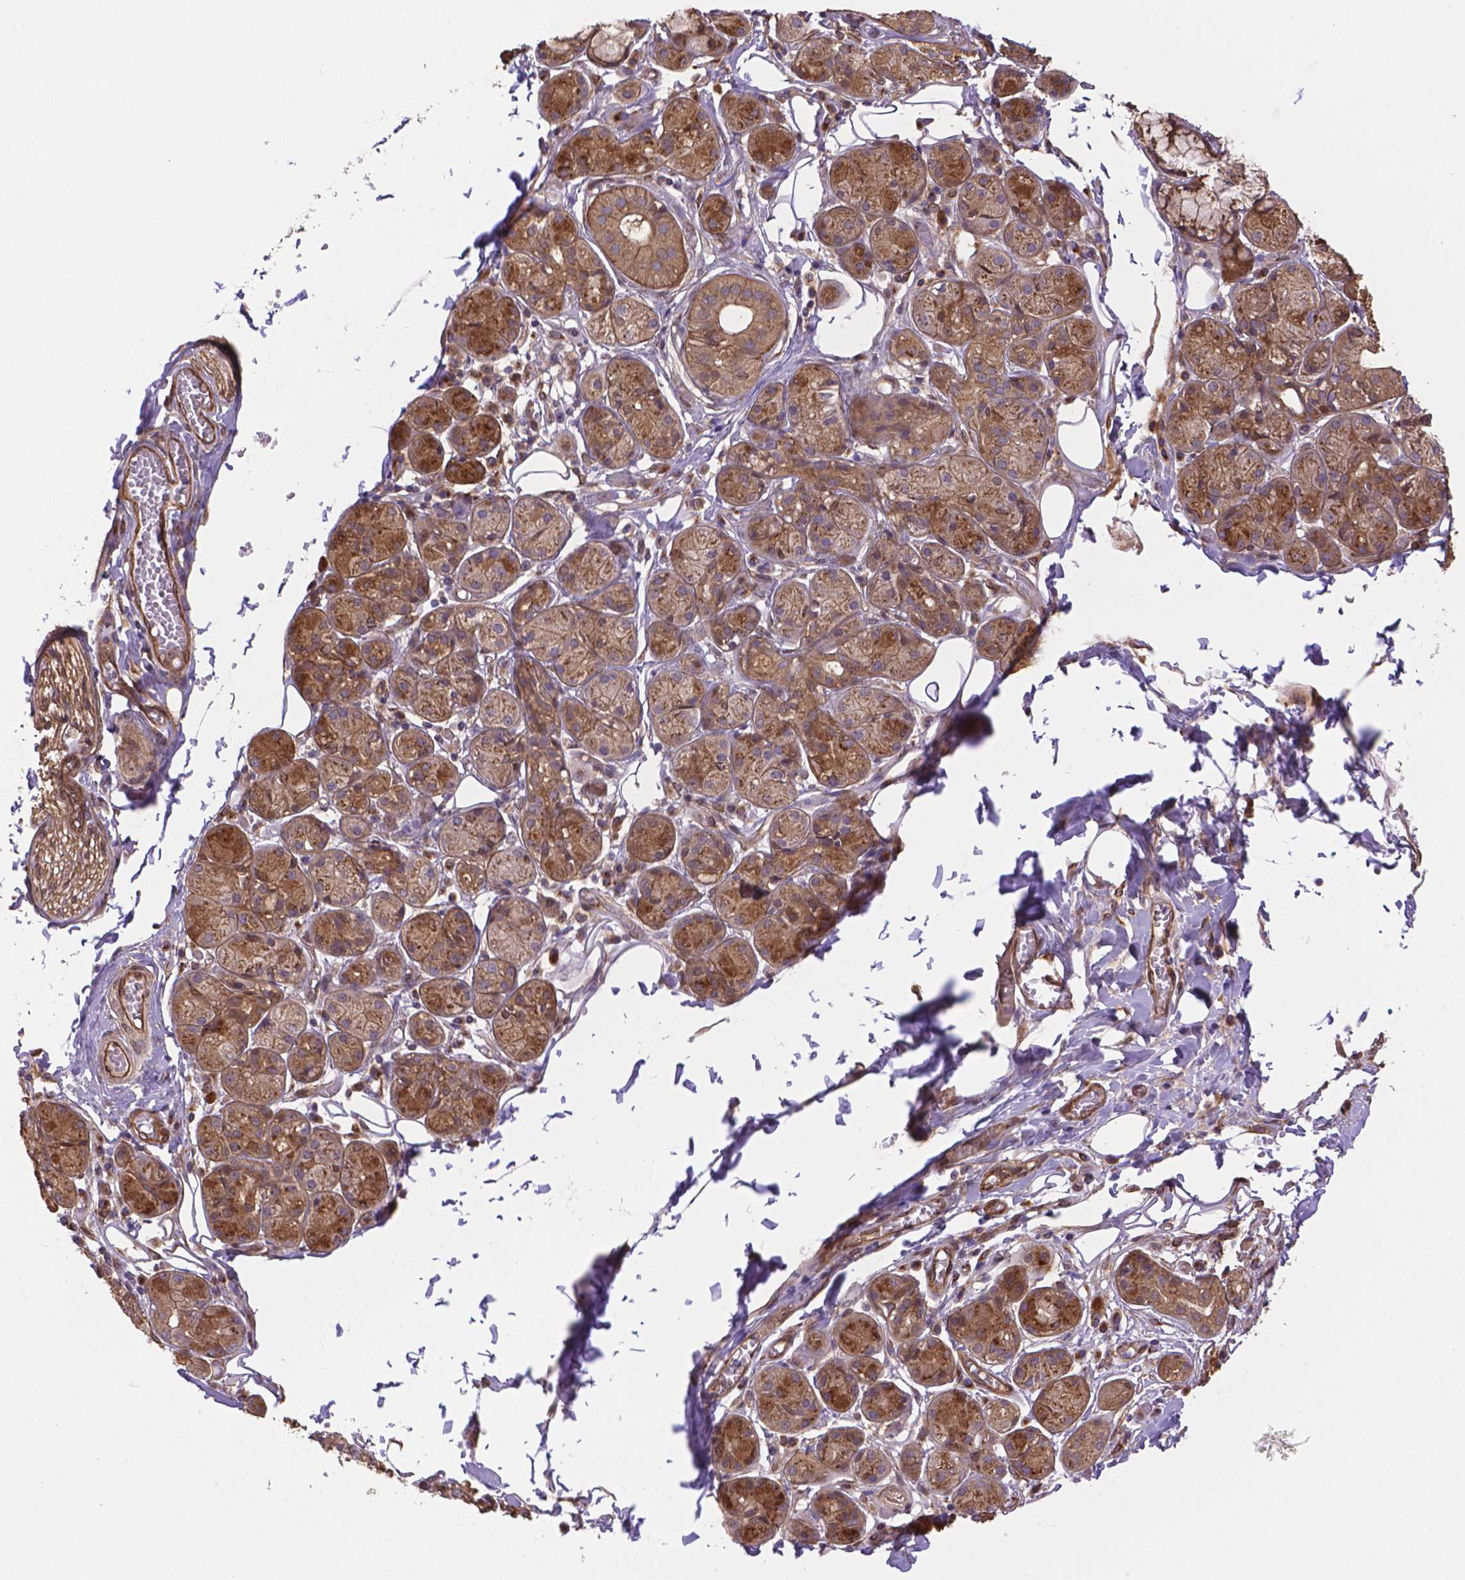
{"staining": {"intensity": "moderate", "quantity": ">75%", "location": "cytoplasmic/membranous"}, "tissue": "salivary gland", "cell_type": "Glandular cells", "image_type": "normal", "snomed": [{"axis": "morphology", "description": "Normal tissue, NOS"}, {"axis": "topography", "description": "Salivary gland"}, {"axis": "topography", "description": "Peripheral nerve tissue"}], "caption": "Protein expression analysis of normal human salivary gland reveals moderate cytoplasmic/membranous expression in about >75% of glandular cells. The staining was performed using DAB (3,3'-diaminobenzidine), with brown indicating positive protein expression. Nuclei are stained blue with hematoxylin.", "gene": "YAP1", "patient": {"sex": "male", "age": 71}}